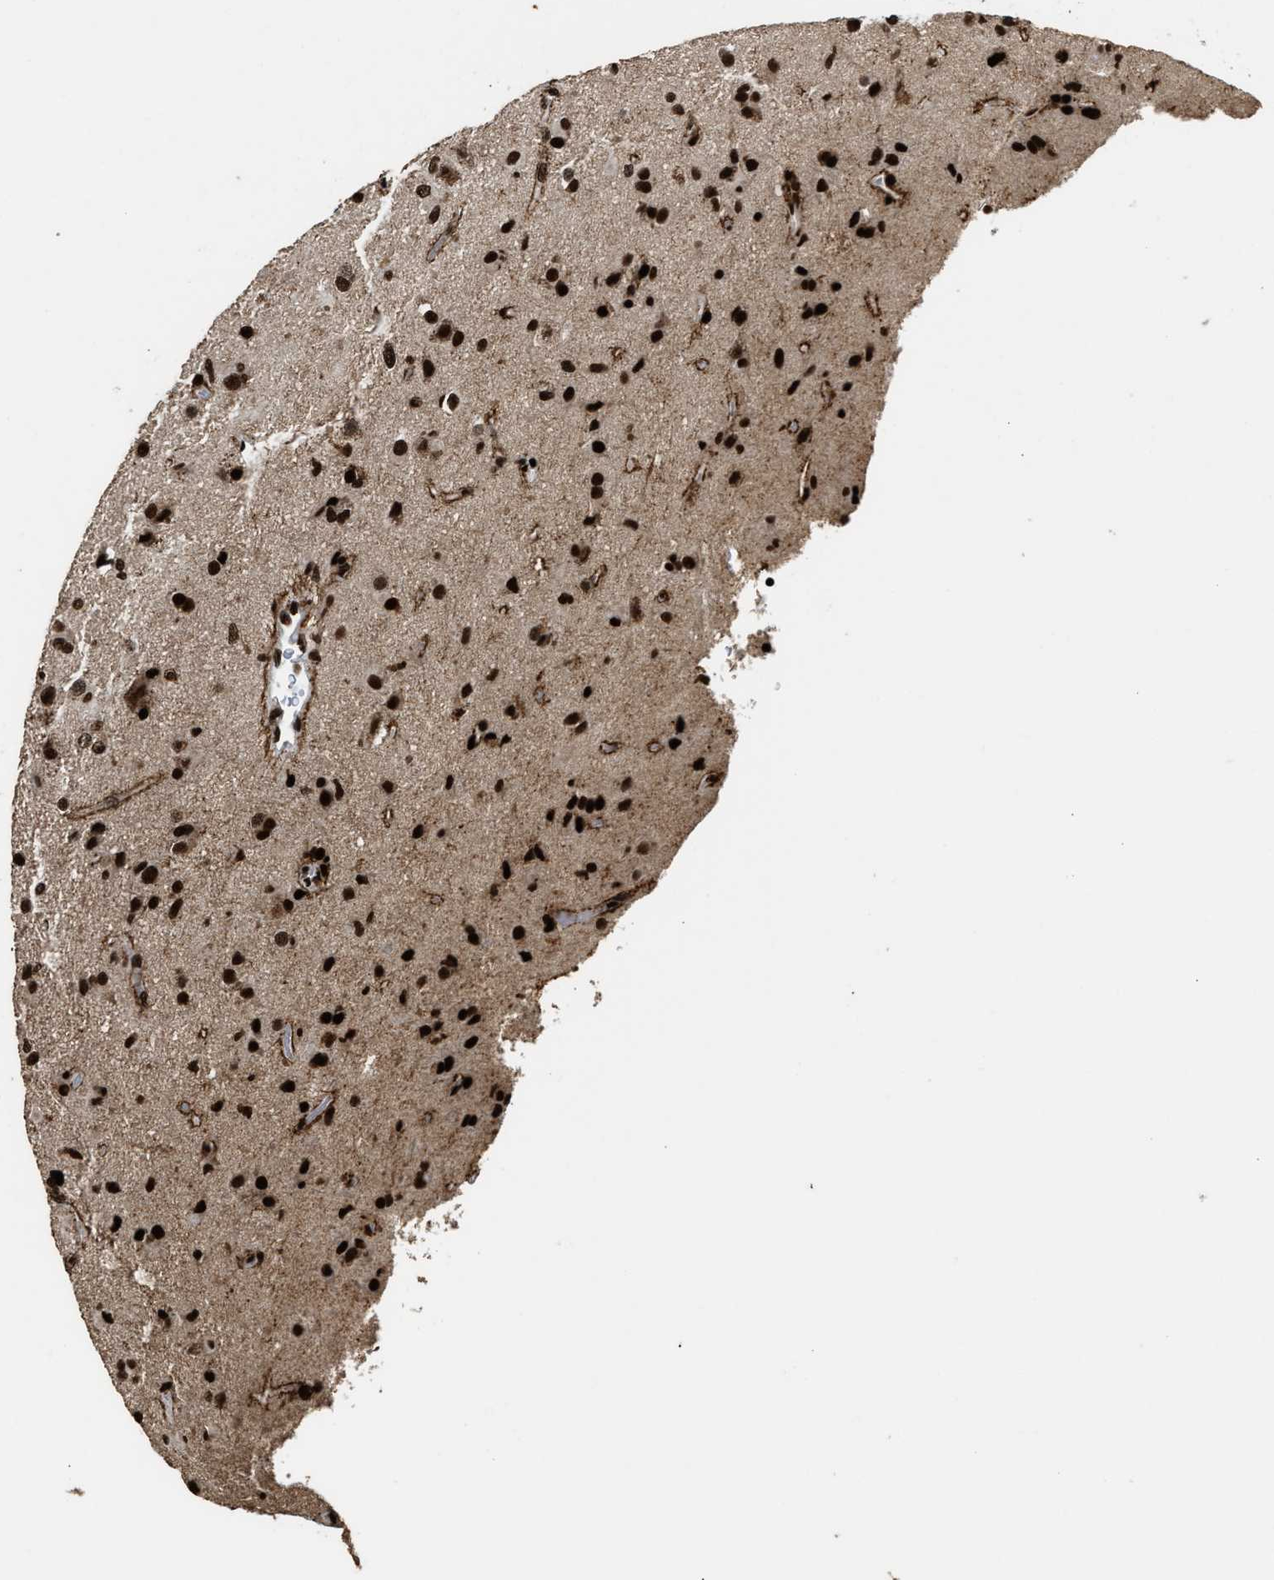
{"staining": {"intensity": "strong", "quantity": ">75%", "location": "nuclear"}, "tissue": "glioma", "cell_type": "Tumor cells", "image_type": "cancer", "snomed": [{"axis": "morphology", "description": "Glioma, malignant, Low grade"}, {"axis": "topography", "description": "Brain"}], "caption": "A photomicrograph of human glioma stained for a protein shows strong nuclear brown staining in tumor cells. Using DAB (brown) and hematoxylin (blue) stains, captured at high magnification using brightfield microscopy.", "gene": "RAD21", "patient": {"sex": "male", "age": 65}}